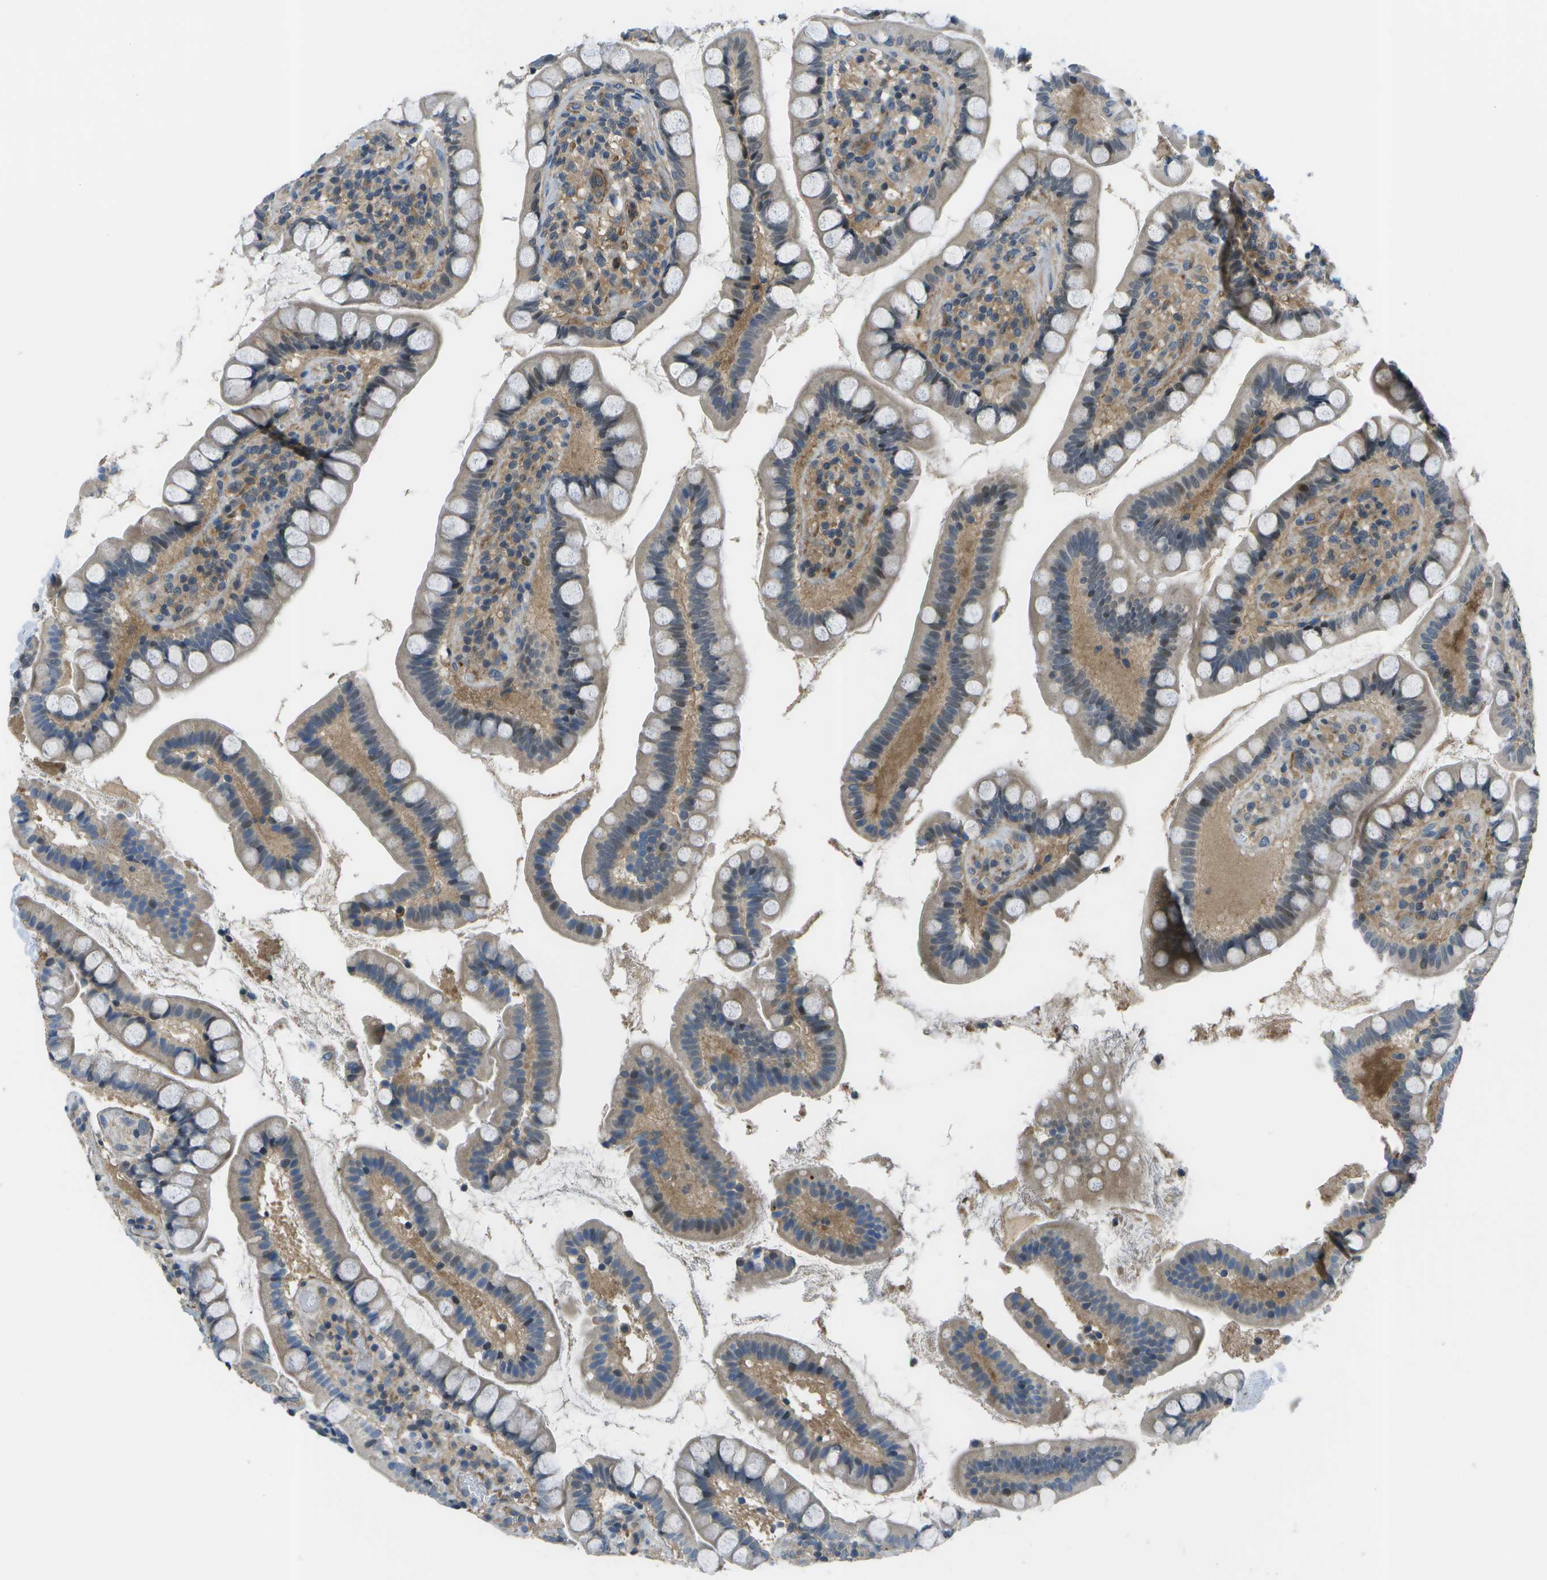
{"staining": {"intensity": "weak", "quantity": "25%-75%", "location": "cytoplasmic/membranous"}, "tissue": "small intestine", "cell_type": "Glandular cells", "image_type": "normal", "snomed": [{"axis": "morphology", "description": "Normal tissue, NOS"}, {"axis": "topography", "description": "Small intestine"}], "caption": "About 25%-75% of glandular cells in unremarkable small intestine demonstrate weak cytoplasmic/membranous protein expression as visualized by brown immunohistochemical staining.", "gene": "ENPP5", "patient": {"sex": "female", "age": 84}}